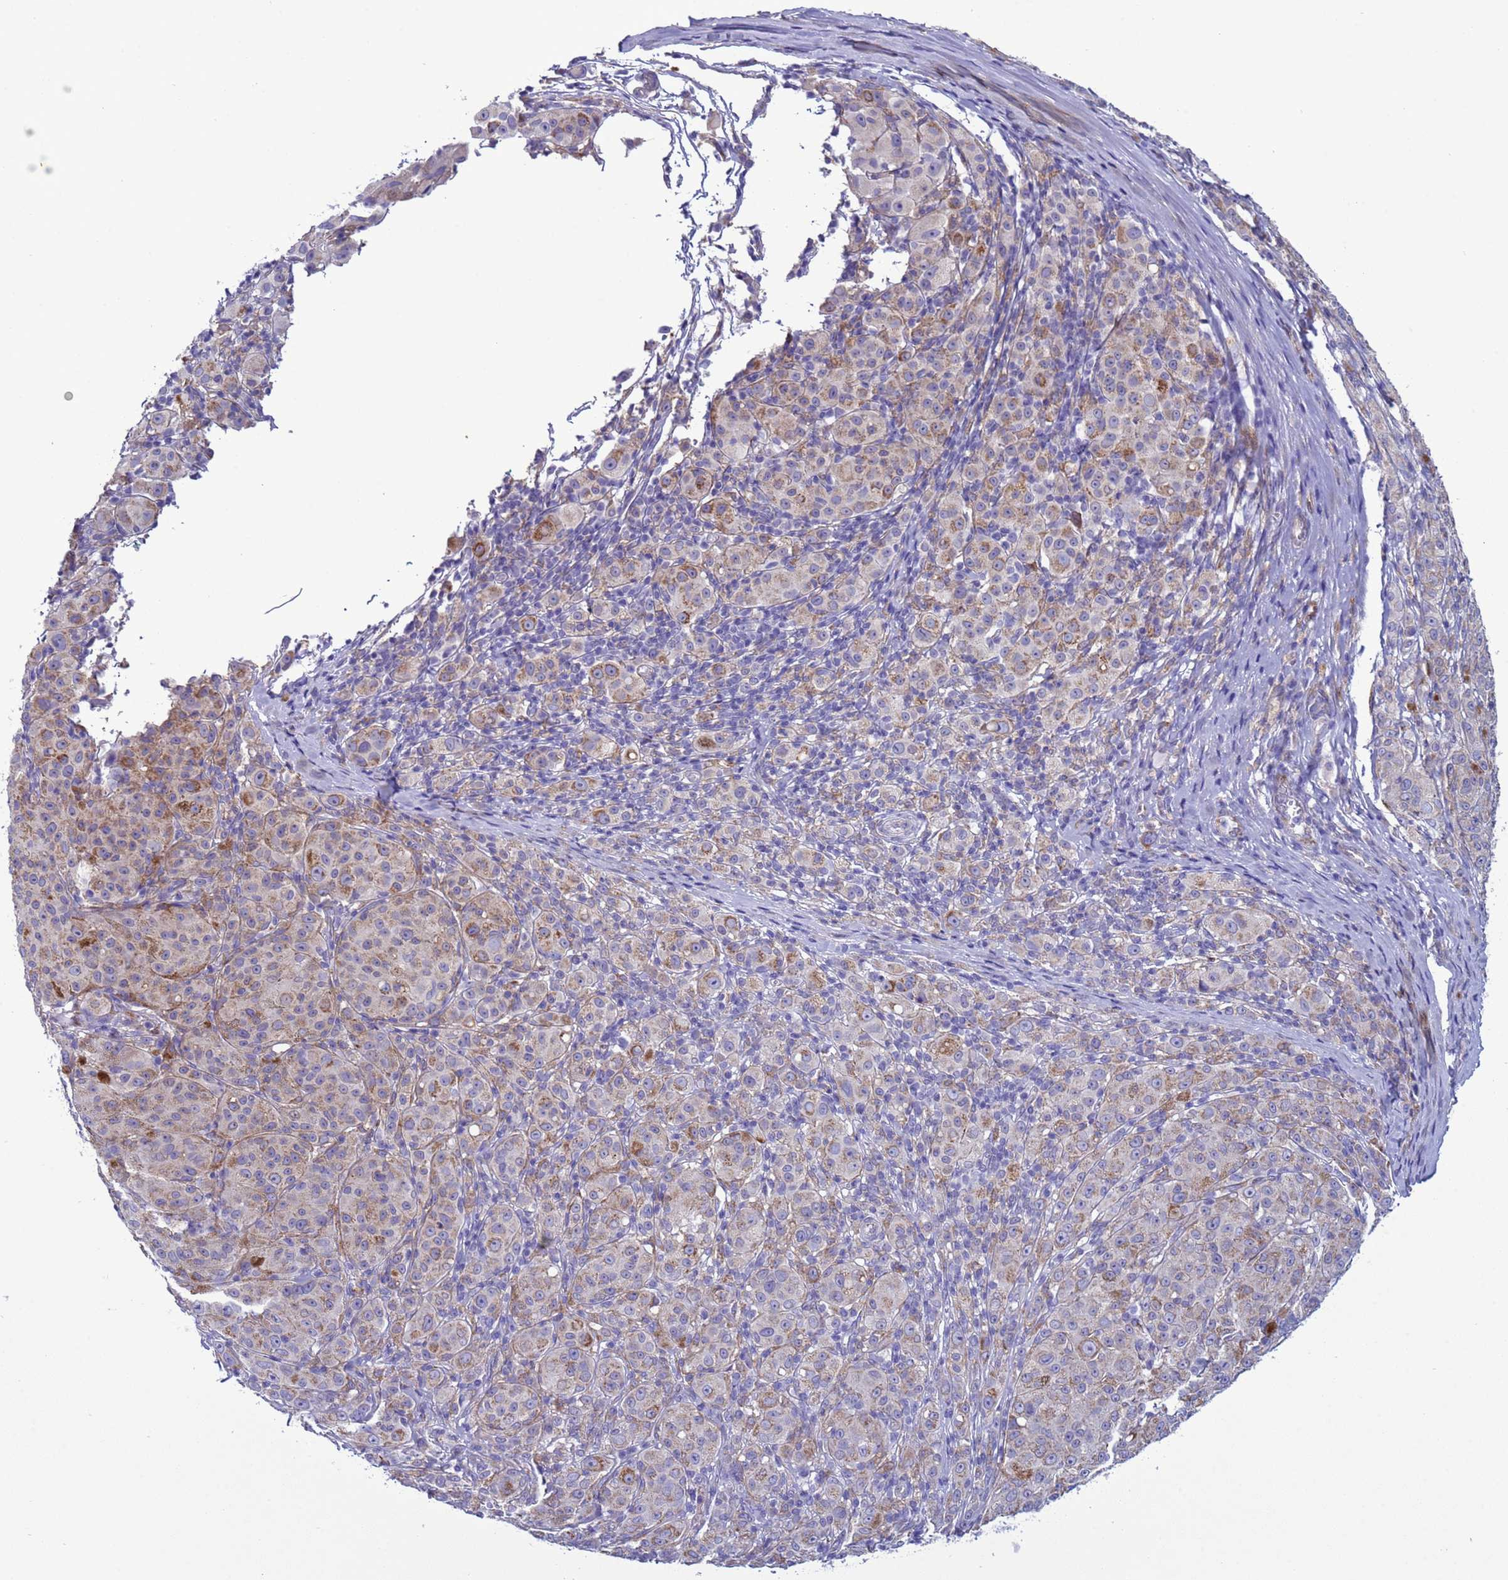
{"staining": {"intensity": "weak", "quantity": "<25%", "location": "cytoplasmic/membranous"}, "tissue": "melanoma", "cell_type": "Tumor cells", "image_type": "cancer", "snomed": [{"axis": "morphology", "description": "Malignant melanoma, NOS"}, {"axis": "topography", "description": "Skin"}], "caption": "Tumor cells are negative for brown protein staining in melanoma. (Brightfield microscopy of DAB IHC at high magnification).", "gene": "ABHD17B", "patient": {"sex": "female", "age": 52}}